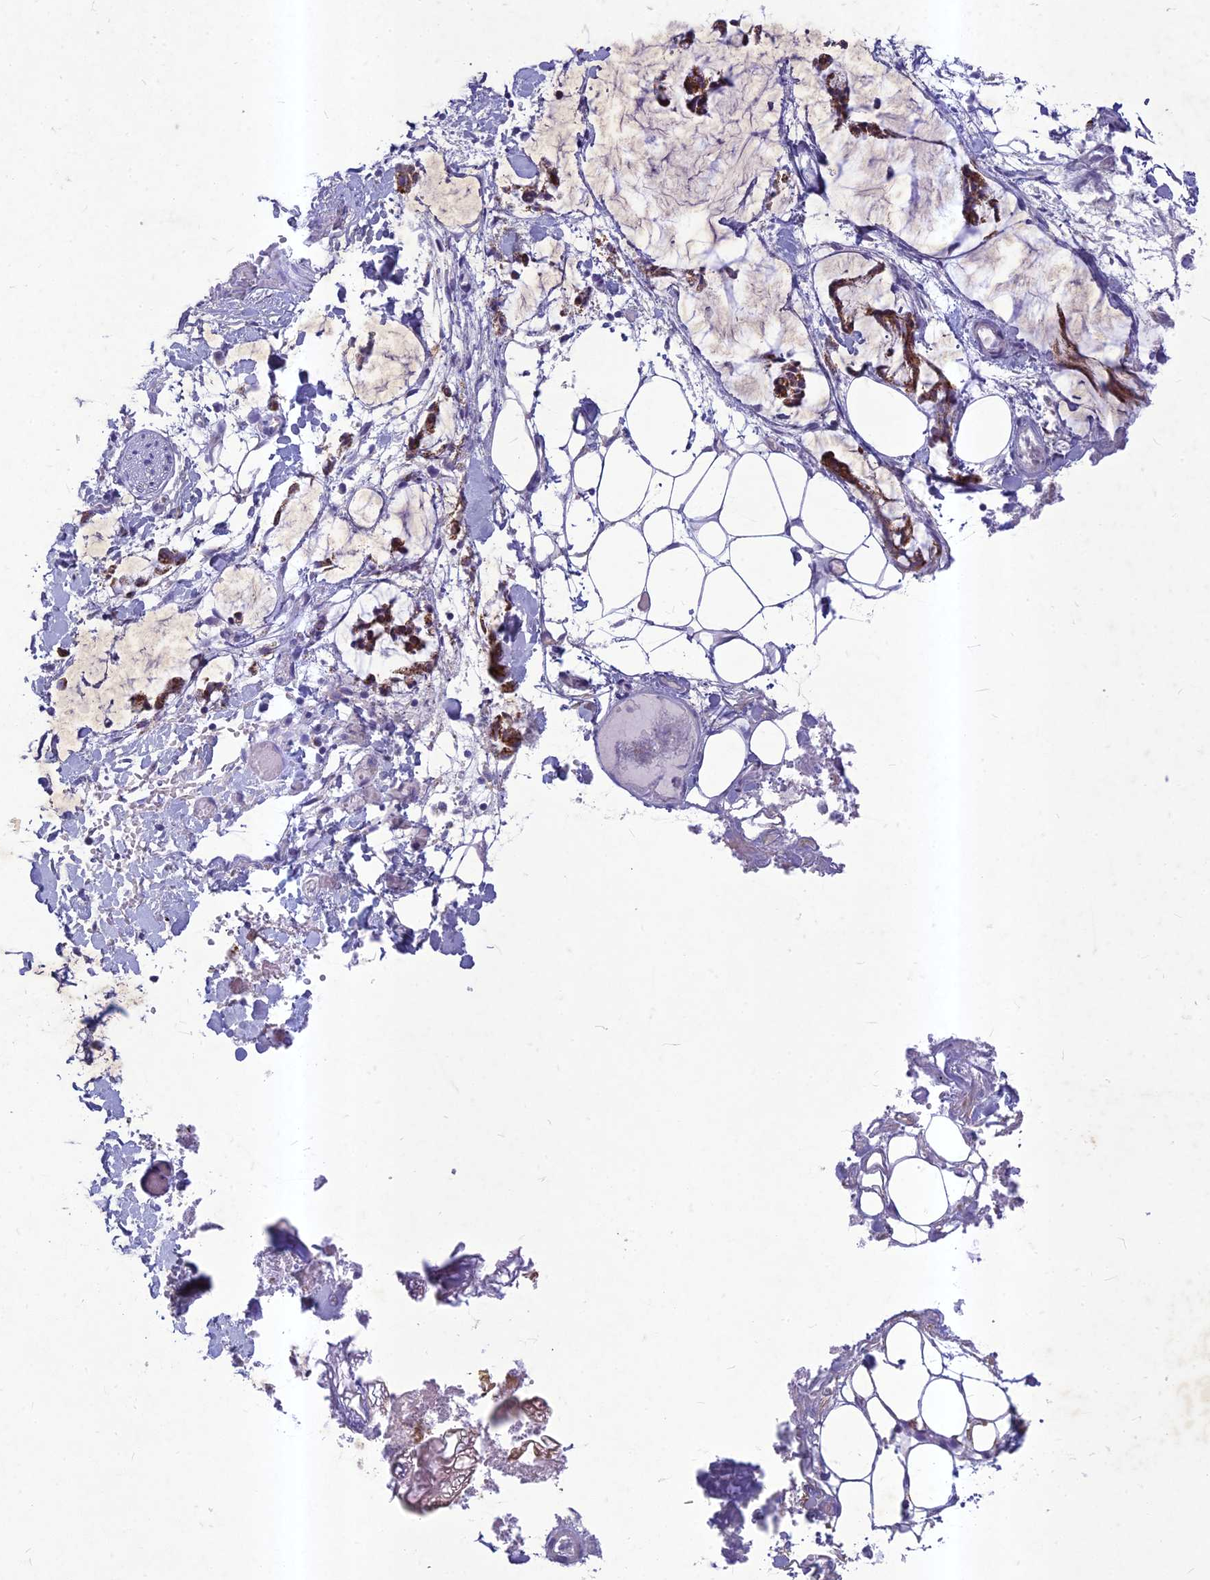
{"staining": {"intensity": "negative", "quantity": "none", "location": "none"}, "tissue": "adipose tissue", "cell_type": "Adipocytes", "image_type": "normal", "snomed": [{"axis": "morphology", "description": "Normal tissue, NOS"}, {"axis": "morphology", "description": "Adenocarcinoma, NOS"}, {"axis": "topography", "description": "Smooth muscle"}, {"axis": "topography", "description": "Colon"}], "caption": "This is a micrograph of immunohistochemistry (IHC) staining of normal adipose tissue, which shows no staining in adipocytes. (Immunohistochemistry, brightfield microscopy, high magnification).", "gene": "HIGD1A", "patient": {"sex": "male", "age": 14}}